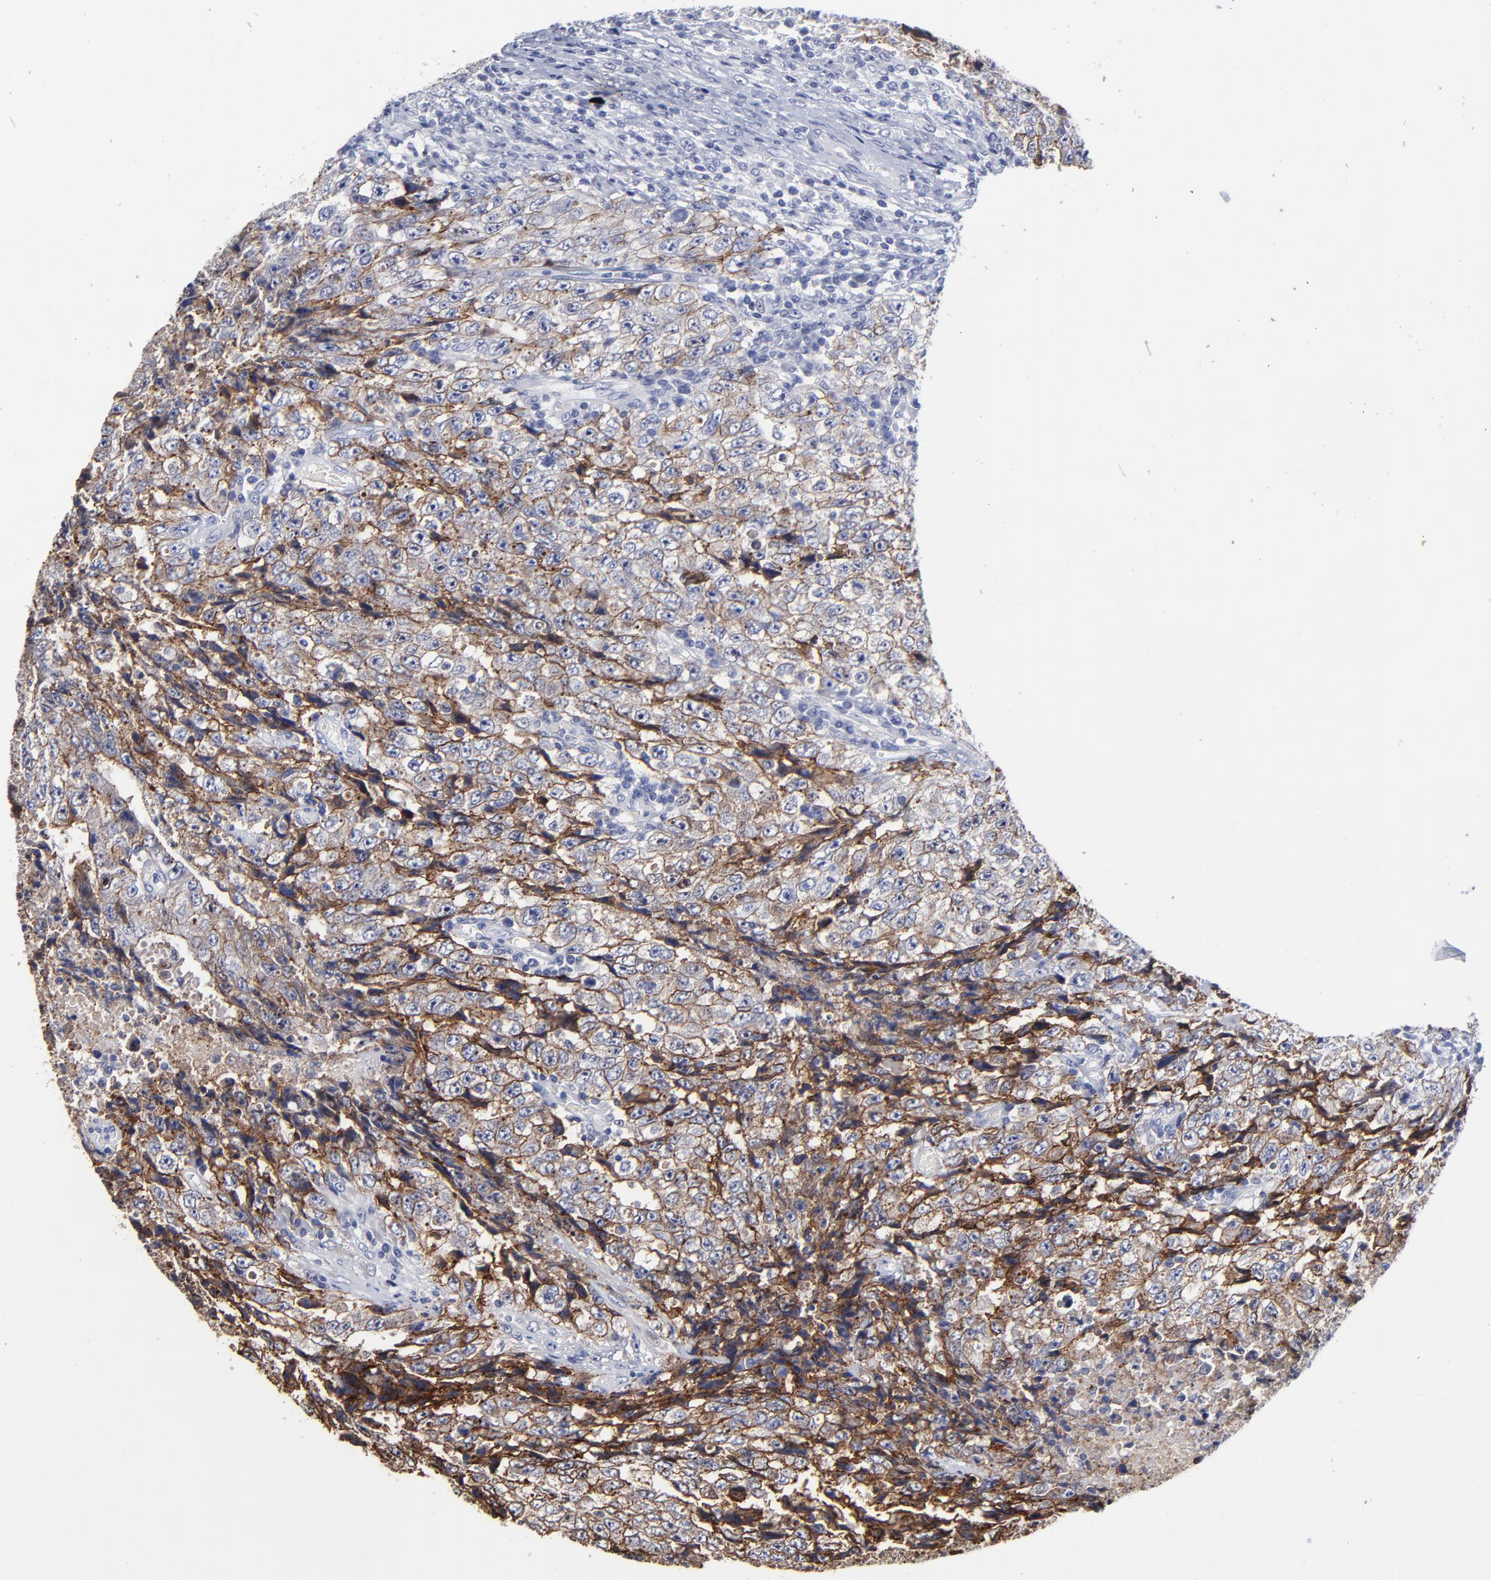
{"staining": {"intensity": "moderate", "quantity": "25%-75%", "location": "cytoplasmic/membranous"}, "tissue": "testis cancer", "cell_type": "Tumor cells", "image_type": "cancer", "snomed": [{"axis": "morphology", "description": "Necrosis, NOS"}, {"axis": "morphology", "description": "Carcinoma, Embryonal, NOS"}, {"axis": "topography", "description": "Testis"}], "caption": "Testis cancer (embryonal carcinoma) stained for a protein (brown) demonstrates moderate cytoplasmic/membranous positive expression in approximately 25%-75% of tumor cells.", "gene": "CXADR", "patient": {"sex": "male", "age": 19}}